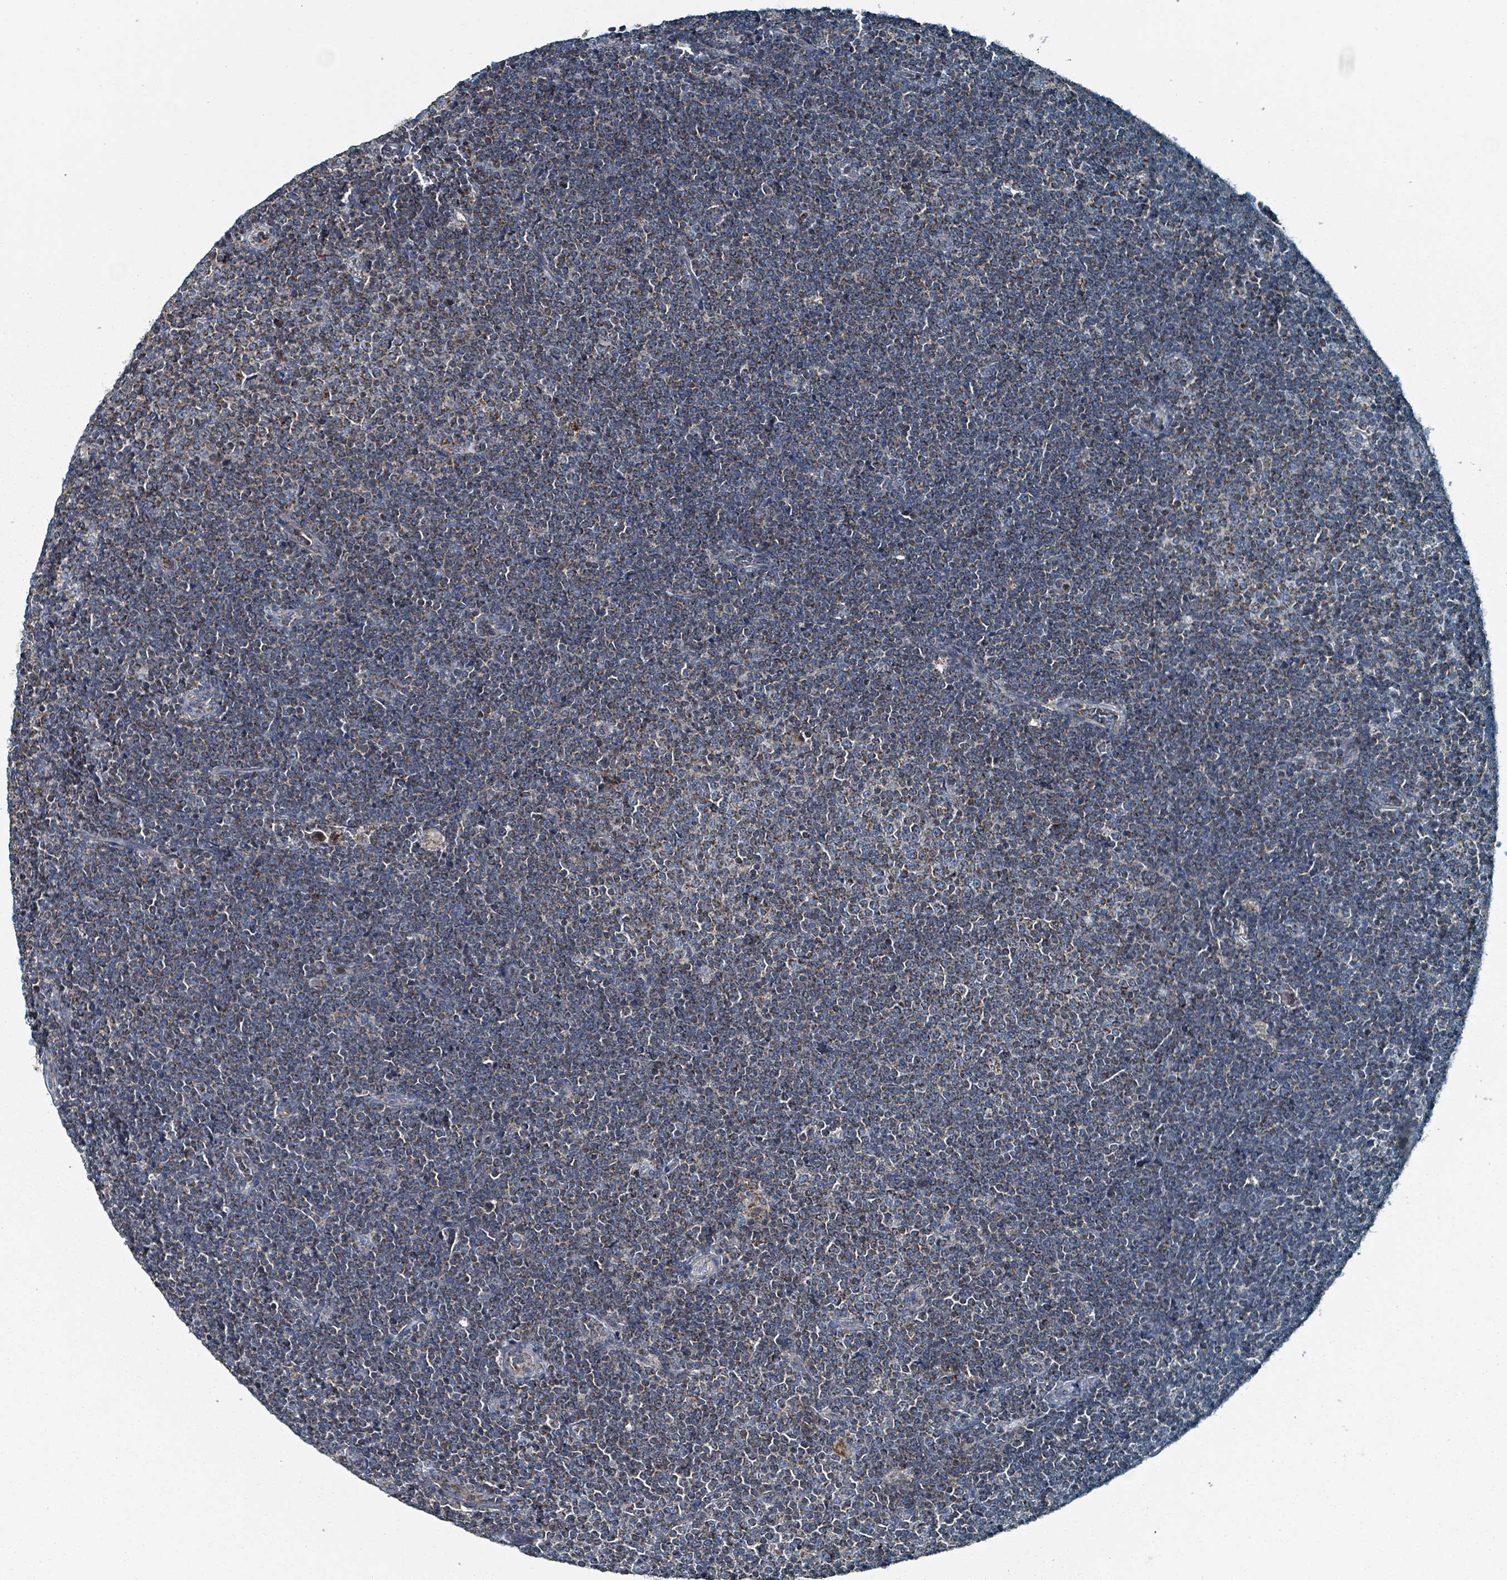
{"staining": {"intensity": "moderate", "quantity": ">75%", "location": "cytoplasmic/membranous"}, "tissue": "lymphoma", "cell_type": "Tumor cells", "image_type": "cancer", "snomed": [{"axis": "morphology", "description": "Malignant lymphoma, non-Hodgkin's type, Low grade"}, {"axis": "topography", "description": "Lymph node"}], "caption": "The image reveals a brown stain indicating the presence of a protein in the cytoplasmic/membranous of tumor cells in malignant lymphoma, non-Hodgkin's type (low-grade). (DAB = brown stain, brightfield microscopy at high magnification).", "gene": "ABHD18", "patient": {"sex": "male", "age": 48}}